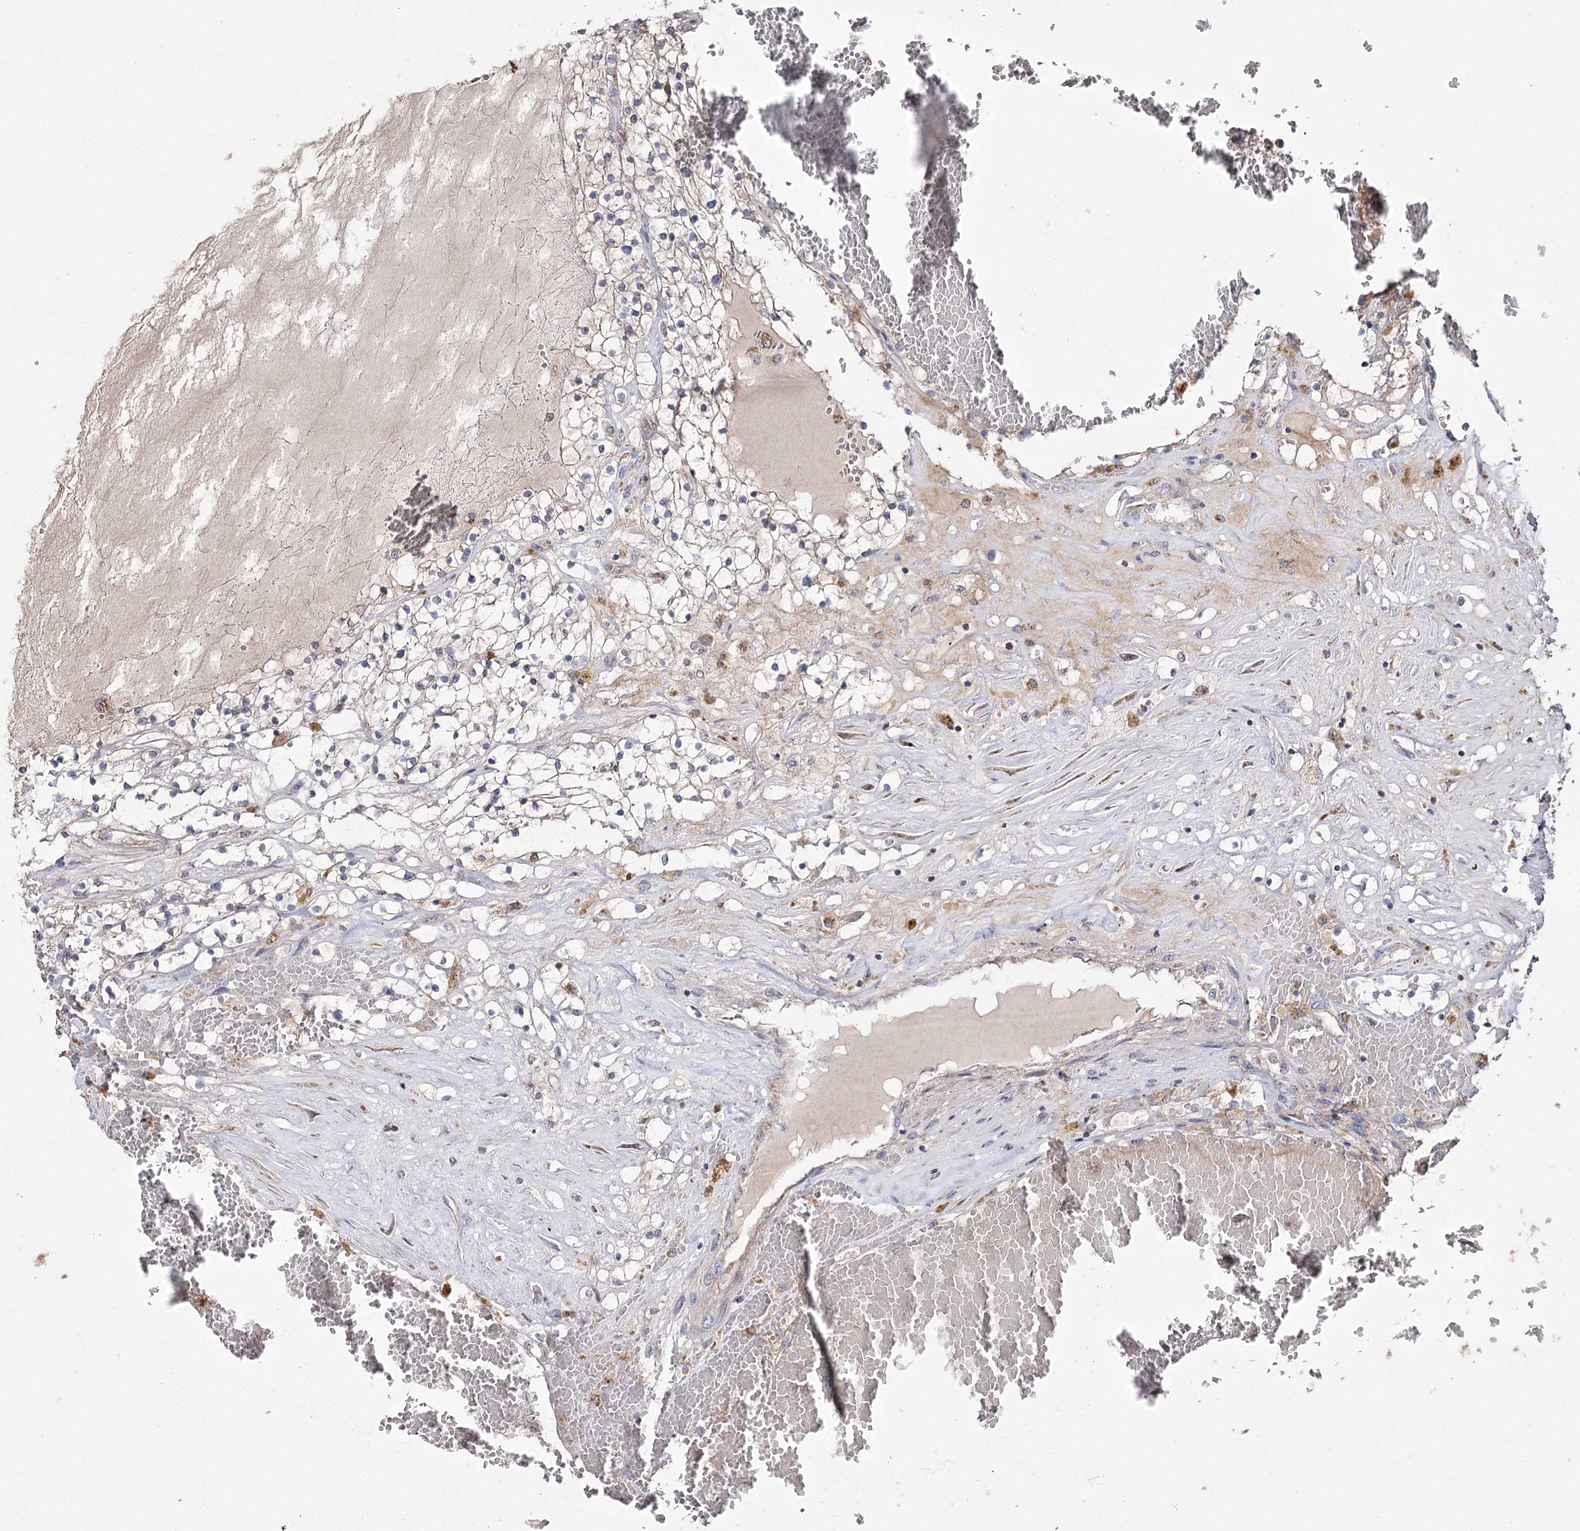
{"staining": {"intensity": "weak", "quantity": "<25%", "location": "cytoplasmic/membranous"}, "tissue": "renal cancer", "cell_type": "Tumor cells", "image_type": "cancer", "snomed": [{"axis": "morphology", "description": "Normal tissue, NOS"}, {"axis": "morphology", "description": "Adenocarcinoma, NOS"}, {"axis": "topography", "description": "Kidney"}], "caption": "Immunohistochemistry image of neoplastic tissue: human adenocarcinoma (renal) stained with DAB reveals no significant protein positivity in tumor cells.", "gene": "NADK2", "patient": {"sex": "male", "age": 68}}